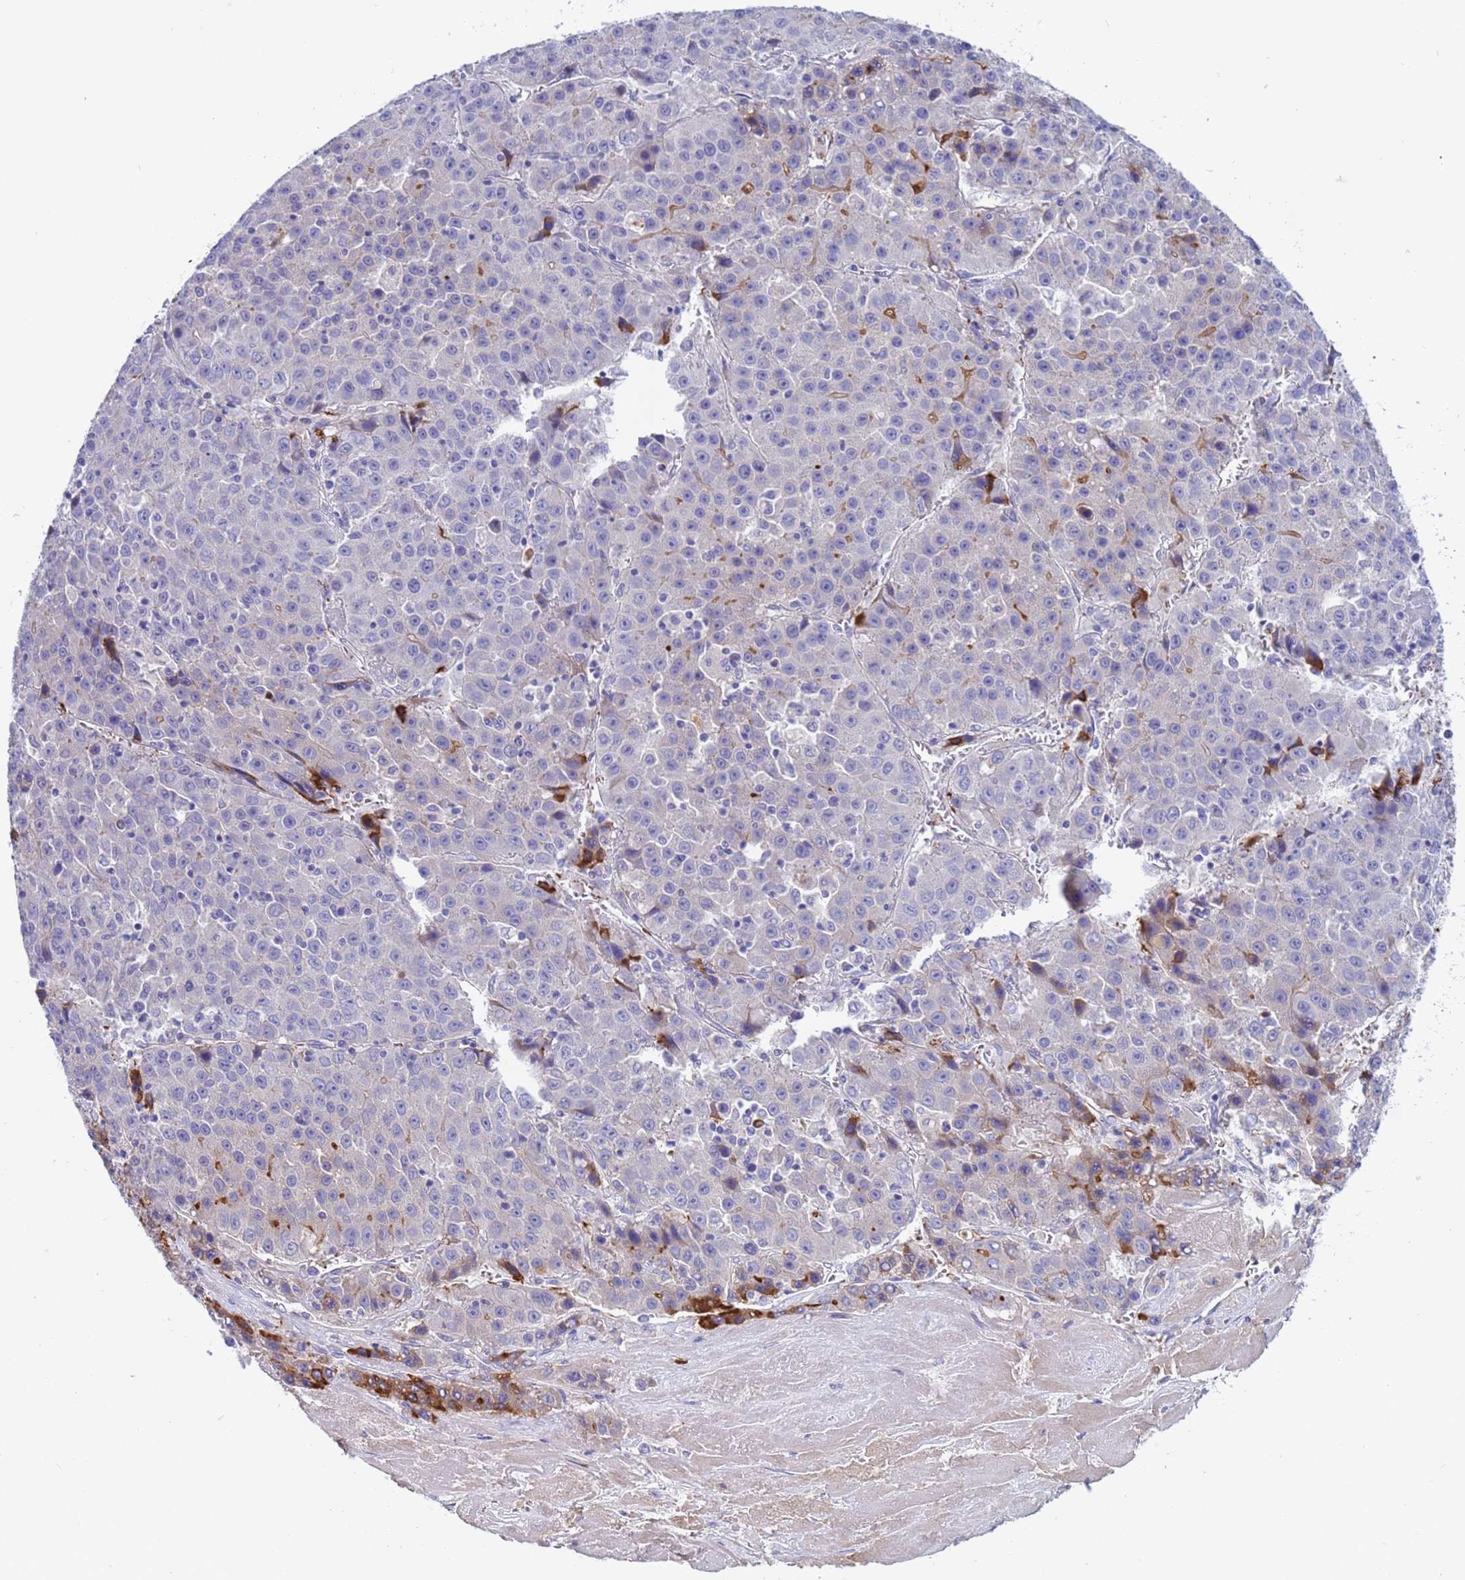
{"staining": {"intensity": "negative", "quantity": "none", "location": "none"}, "tissue": "liver cancer", "cell_type": "Tumor cells", "image_type": "cancer", "snomed": [{"axis": "morphology", "description": "Carcinoma, Hepatocellular, NOS"}, {"axis": "topography", "description": "Liver"}], "caption": "There is no significant positivity in tumor cells of liver cancer (hepatocellular carcinoma).", "gene": "C4orf46", "patient": {"sex": "female", "age": 53}}